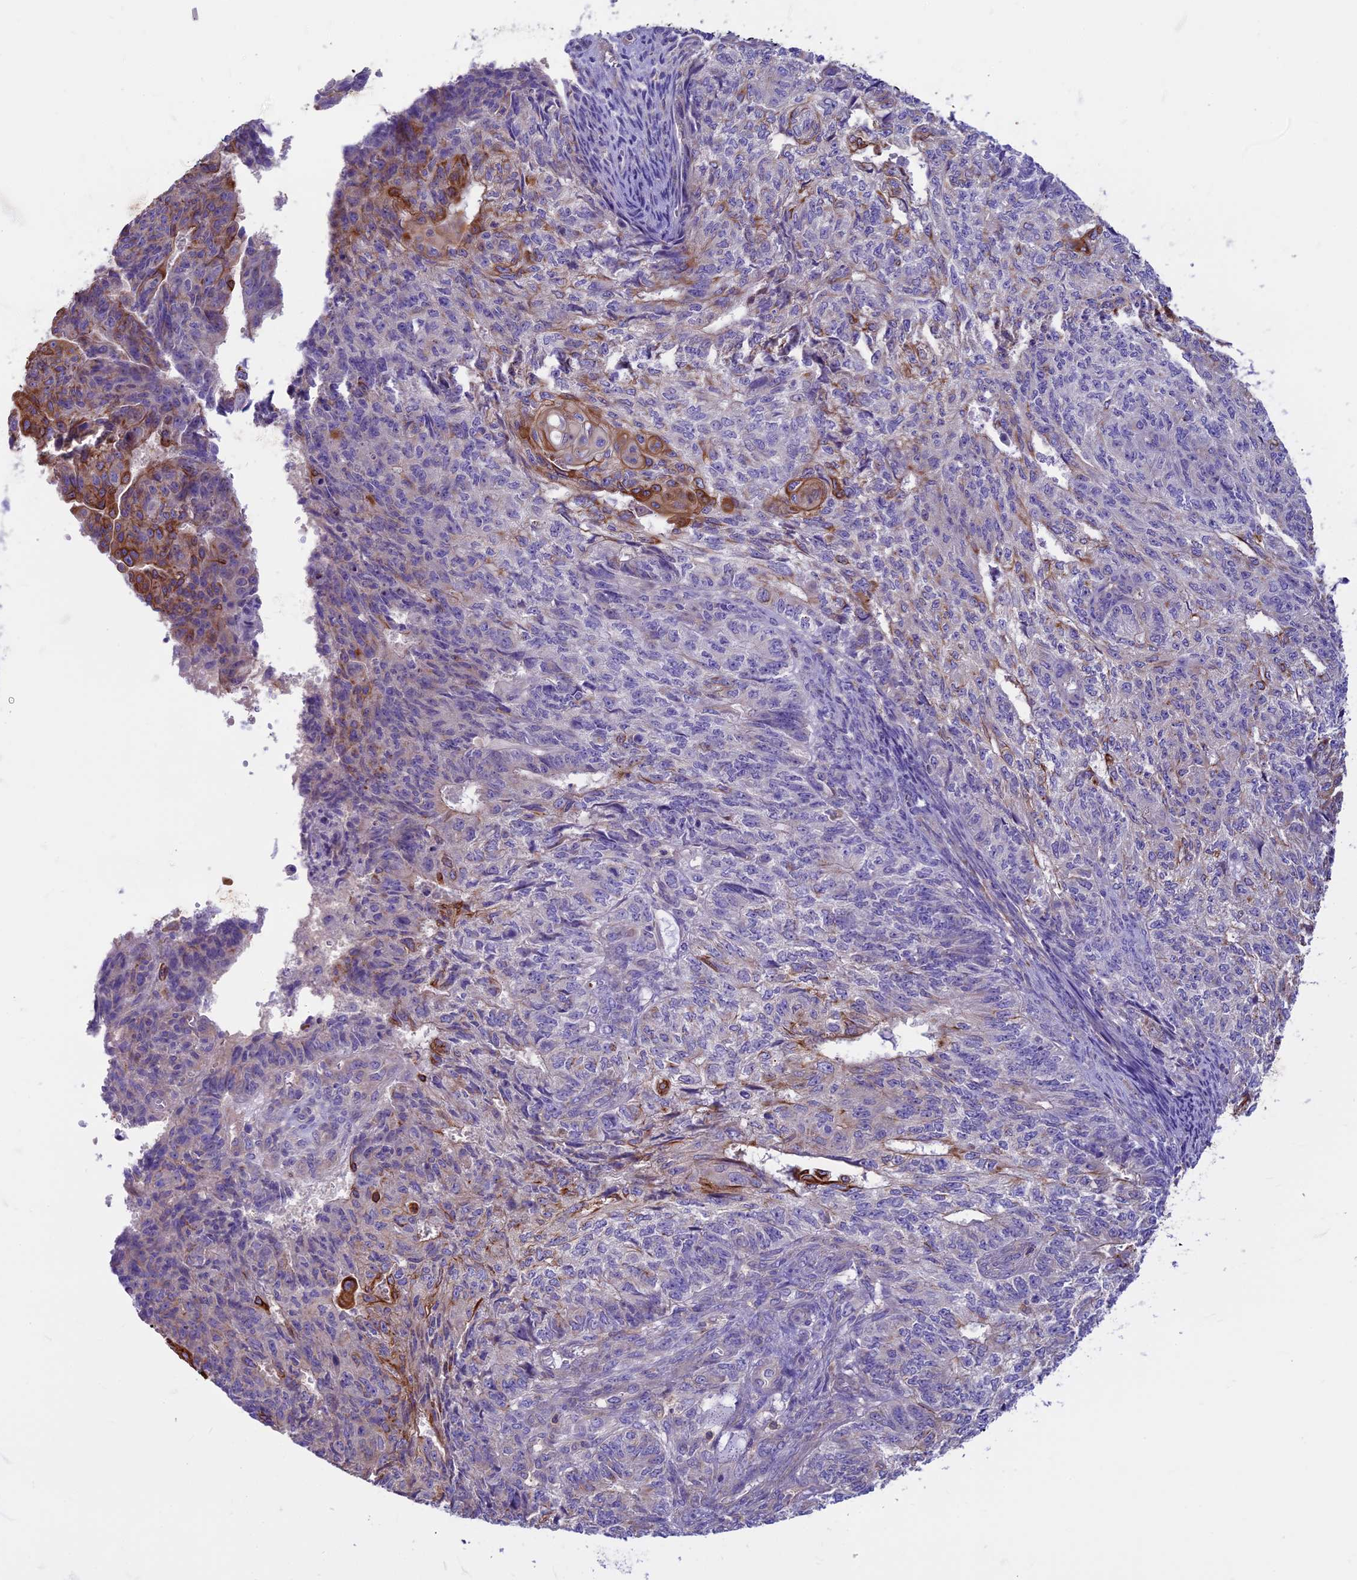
{"staining": {"intensity": "strong", "quantity": "<25%", "location": "cytoplasmic/membranous"}, "tissue": "endometrial cancer", "cell_type": "Tumor cells", "image_type": "cancer", "snomed": [{"axis": "morphology", "description": "Adenocarcinoma, NOS"}, {"axis": "topography", "description": "Endometrium"}], "caption": "This photomicrograph exhibits adenocarcinoma (endometrial) stained with immunohistochemistry (IHC) to label a protein in brown. The cytoplasmic/membranous of tumor cells show strong positivity for the protein. Nuclei are counter-stained blue.", "gene": "CDAN1", "patient": {"sex": "female", "age": 32}}